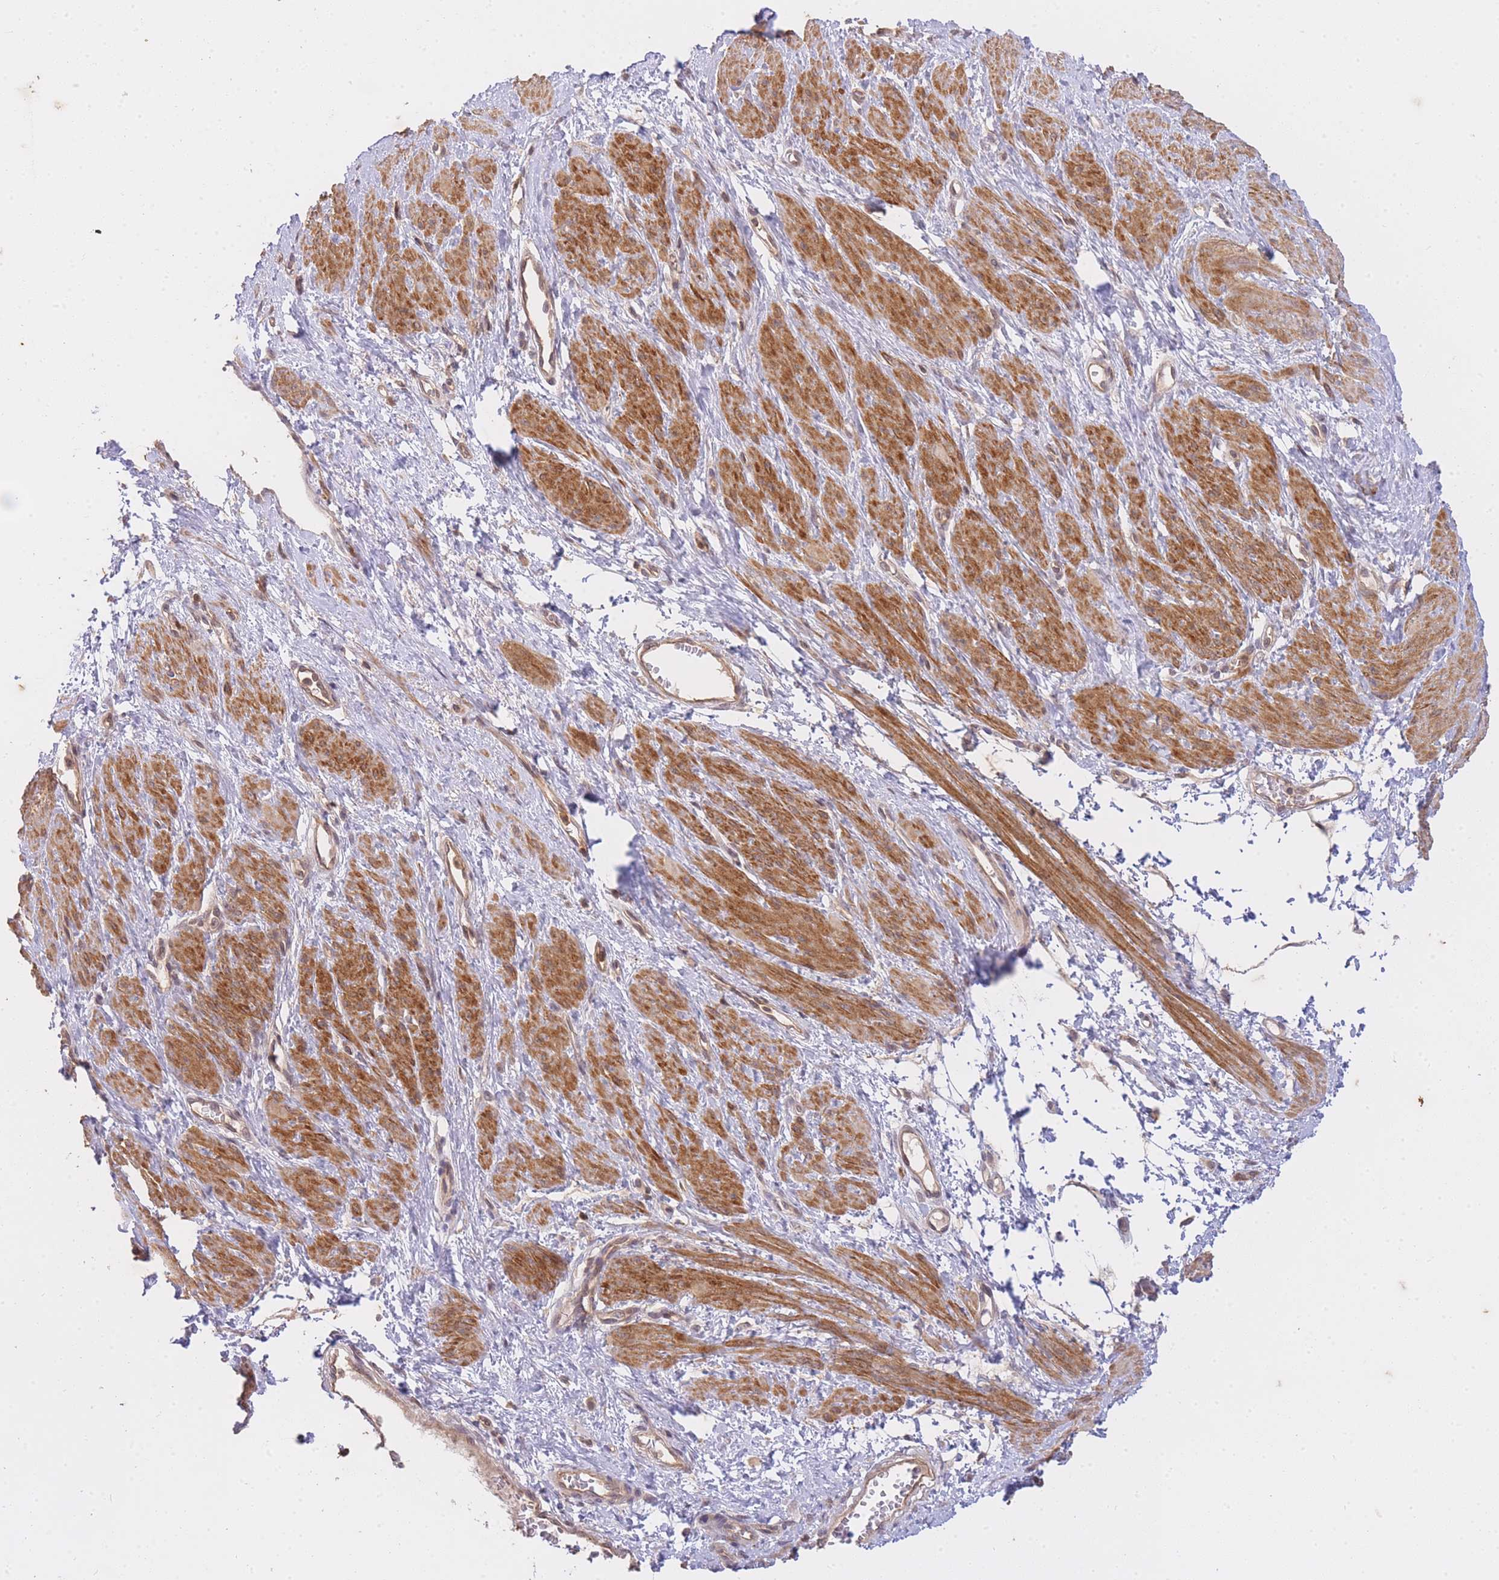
{"staining": {"intensity": "moderate", "quantity": ">75%", "location": "cytoplasmic/membranous"}, "tissue": "smooth muscle", "cell_type": "Smooth muscle cells", "image_type": "normal", "snomed": [{"axis": "morphology", "description": "Normal tissue, NOS"}, {"axis": "topography", "description": "Smooth muscle"}, {"axis": "topography", "description": "Uterus"}], "caption": "This photomicrograph displays benign smooth muscle stained with immunohistochemistry to label a protein in brown. The cytoplasmic/membranous of smooth muscle cells show moderate positivity for the protein. Nuclei are counter-stained blue.", "gene": "ST8SIA4", "patient": {"sex": "female", "age": 39}}